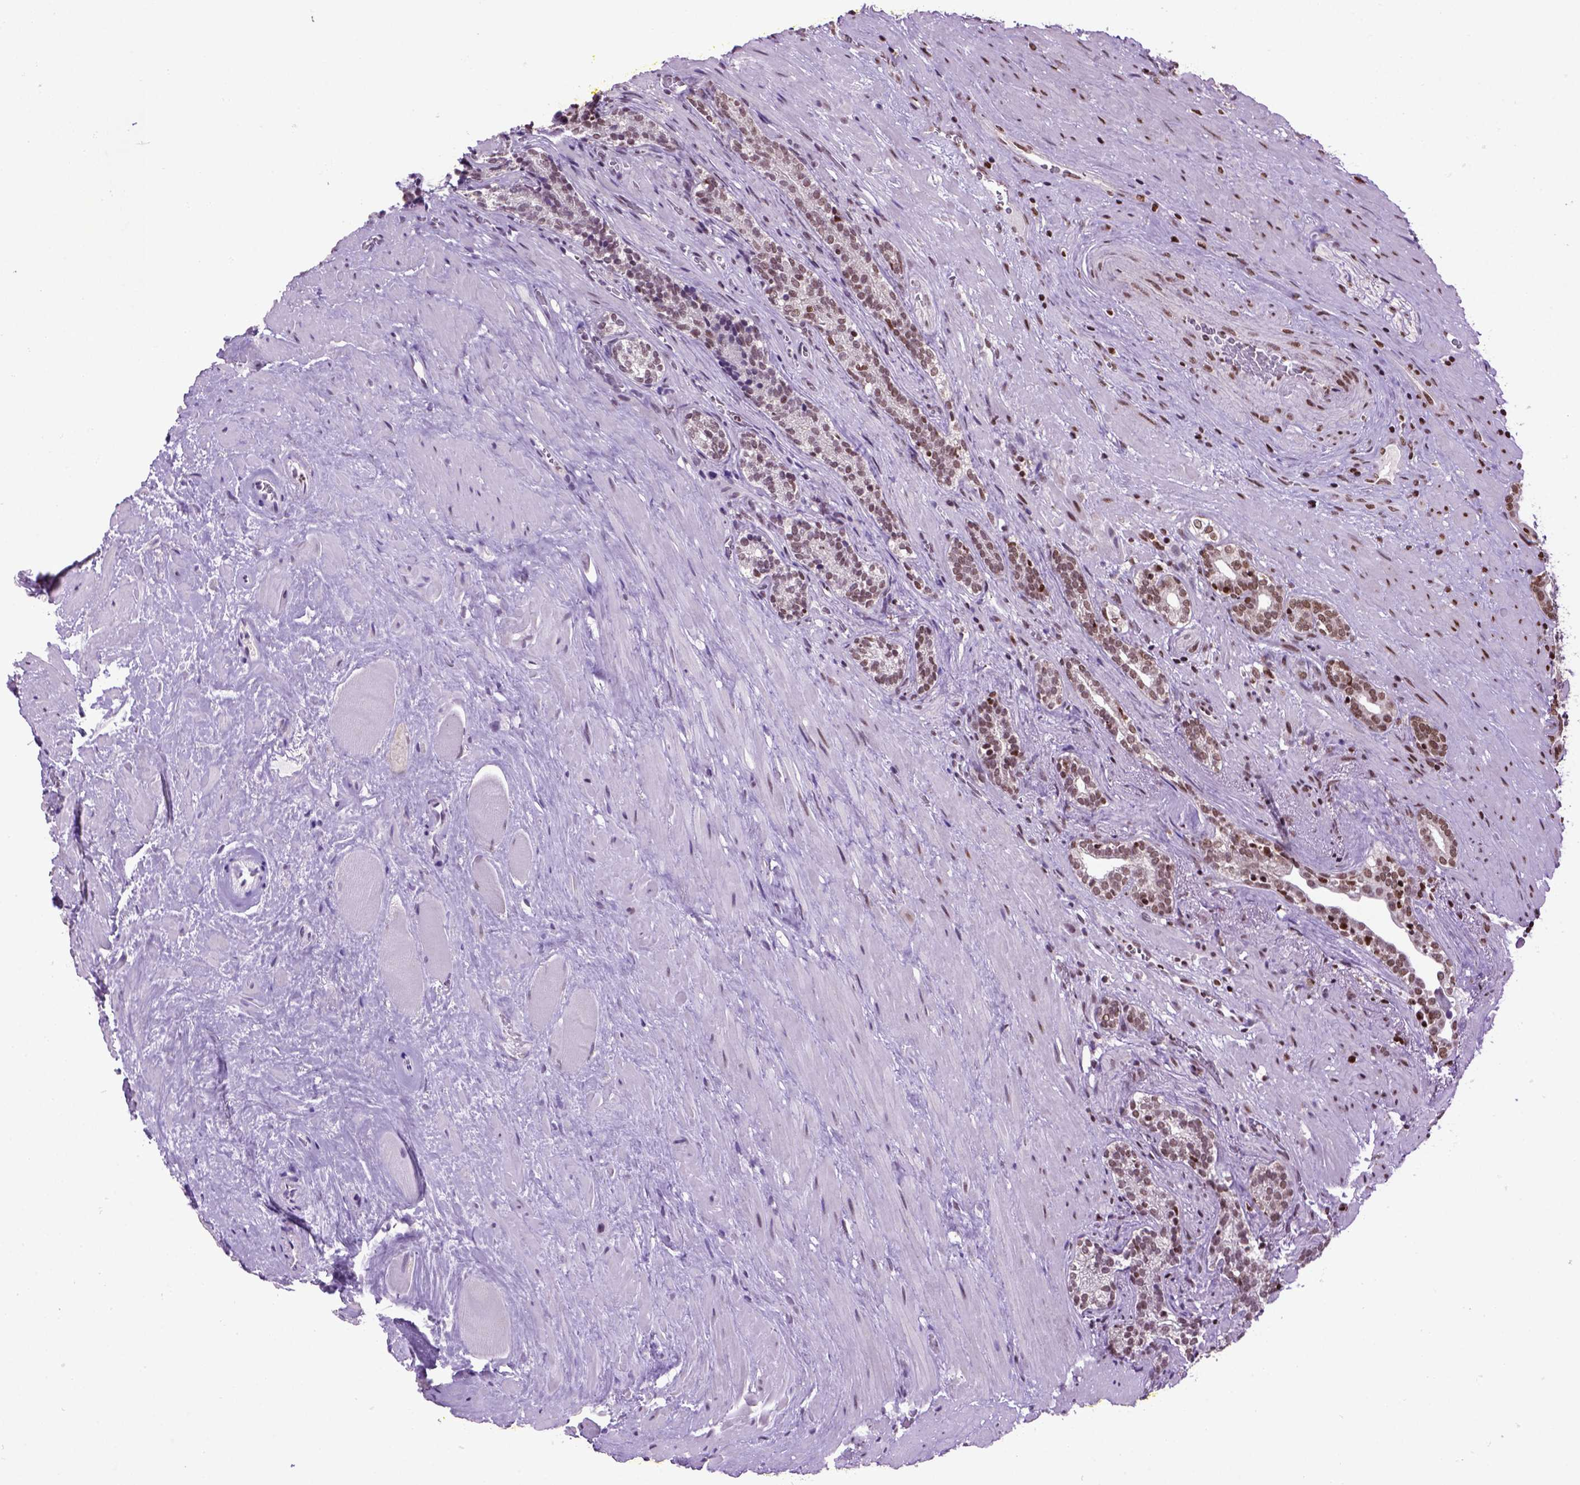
{"staining": {"intensity": "weak", "quantity": "<25%", "location": "nuclear"}, "tissue": "prostate cancer", "cell_type": "Tumor cells", "image_type": "cancer", "snomed": [{"axis": "morphology", "description": "Adenocarcinoma, NOS"}, {"axis": "topography", "description": "Prostate"}], "caption": "High magnification brightfield microscopy of prostate adenocarcinoma stained with DAB (3,3'-diaminobenzidine) (brown) and counterstained with hematoxylin (blue): tumor cells show no significant expression.", "gene": "CELF1", "patient": {"sex": "male", "age": 66}}